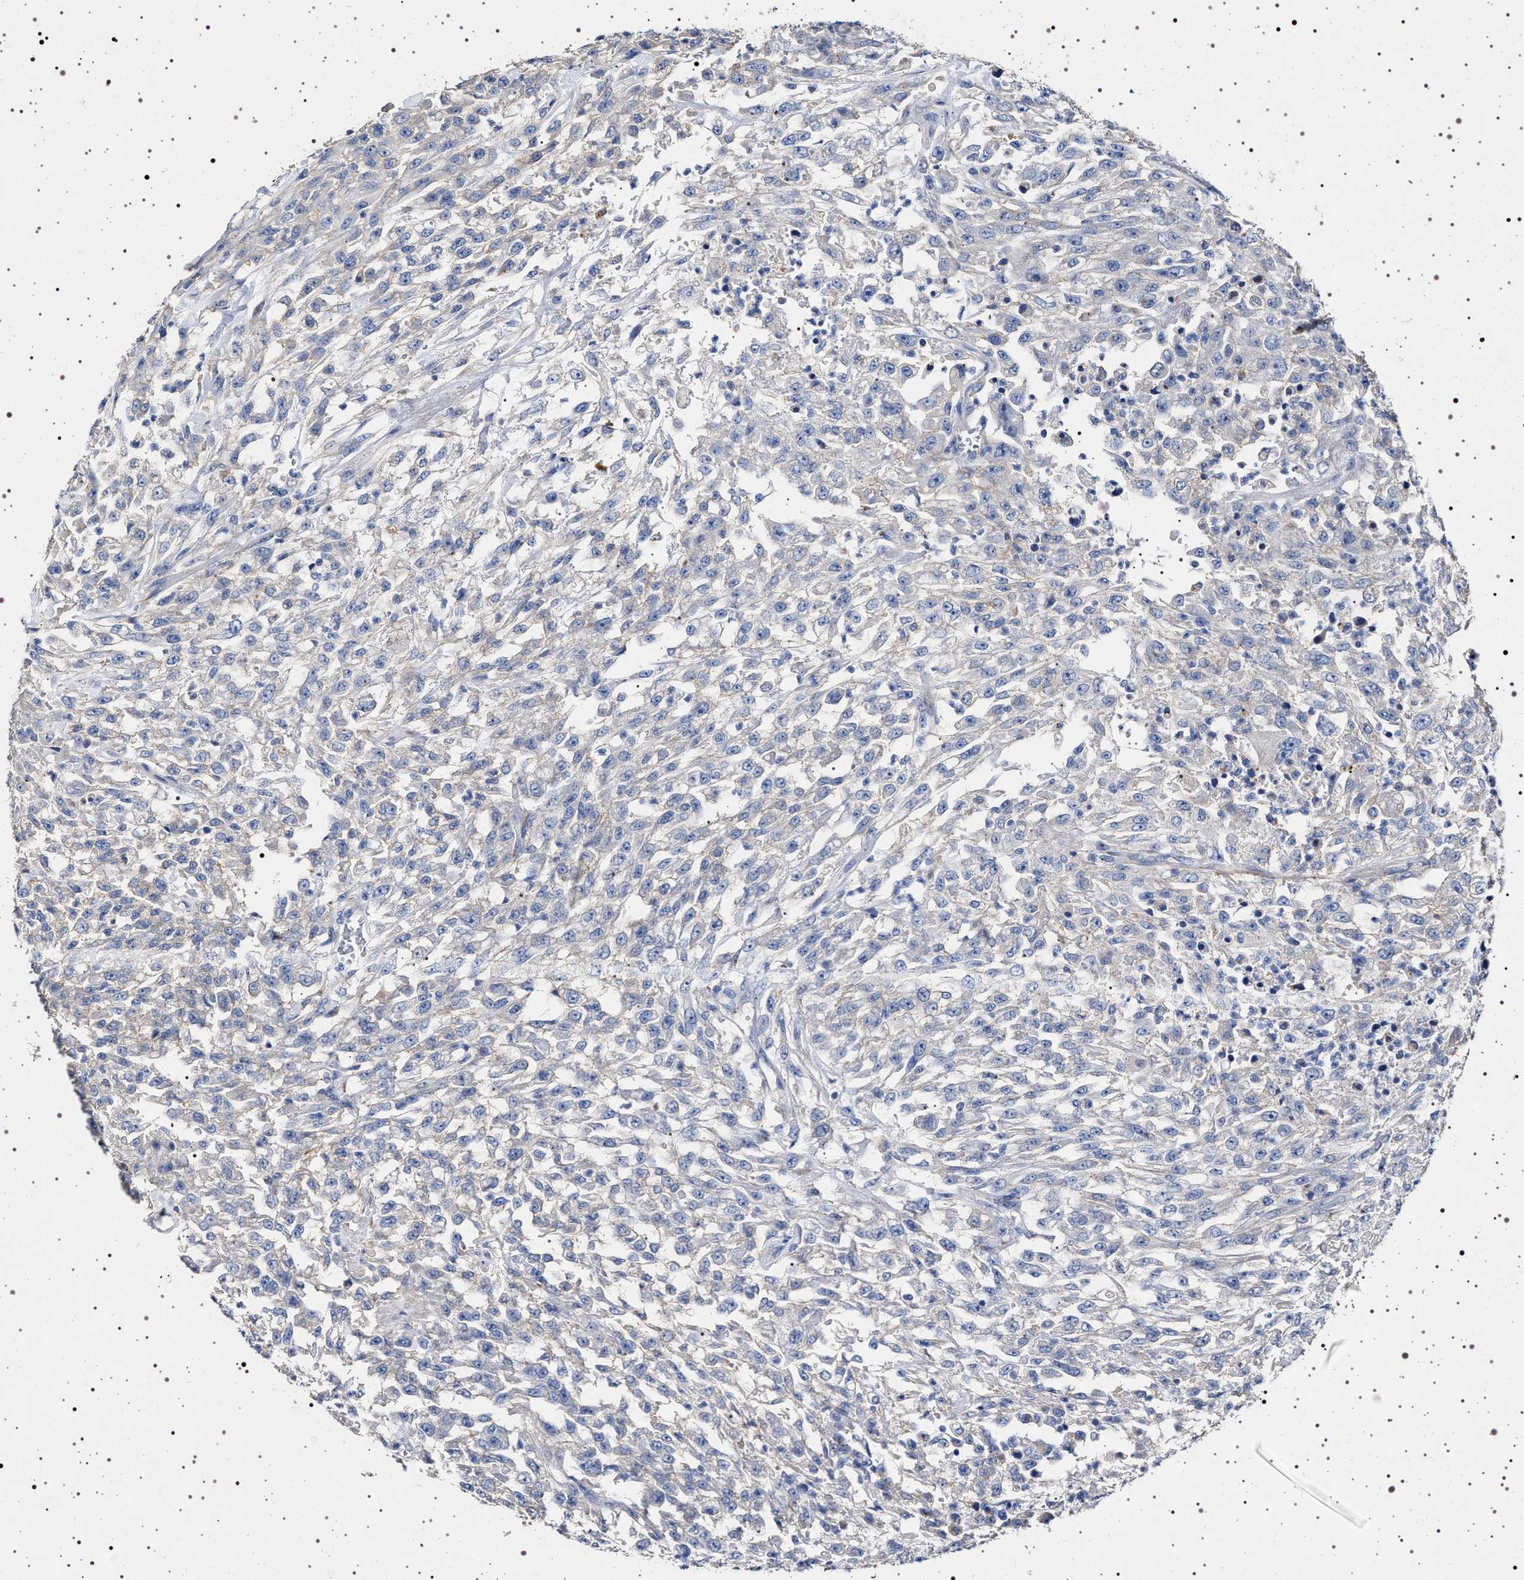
{"staining": {"intensity": "negative", "quantity": "none", "location": "none"}, "tissue": "urothelial cancer", "cell_type": "Tumor cells", "image_type": "cancer", "snomed": [{"axis": "morphology", "description": "Urothelial carcinoma, High grade"}, {"axis": "topography", "description": "Urinary bladder"}], "caption": "Urothelial cancer stained for a protein using immunohistochemistry reveals no expression tumor cells.", "gene": "NAALADL2", "patient": {"sex": "male", "age": 46}}